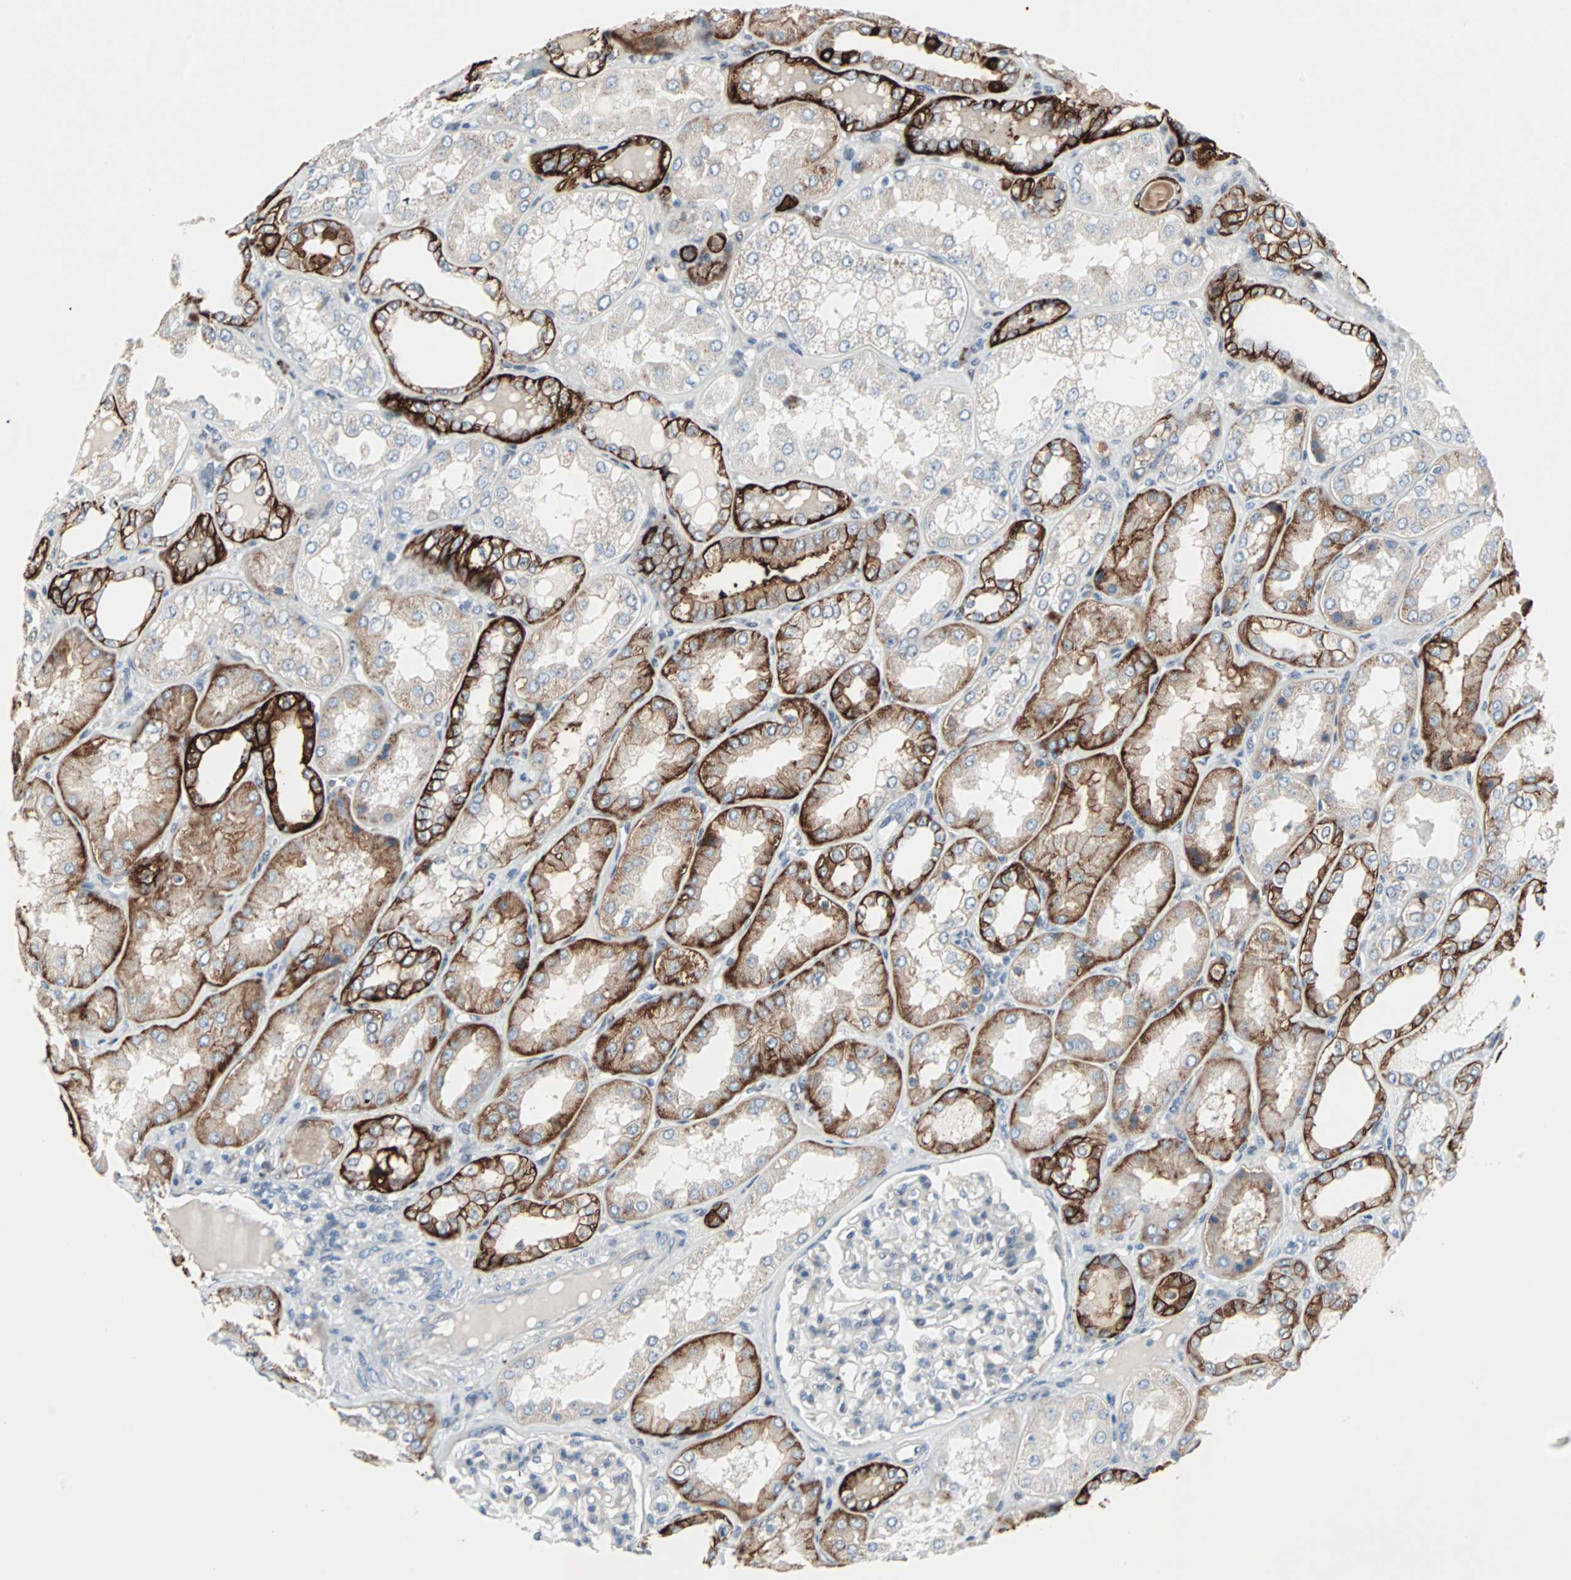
{"staining": {"intensity": "negative", "quantity": "none", "location": "none"}, "tissue": "kidney", "cell_type": "Cells in glomeruli", "image_type": "normal", "snomed": [{"axis": "morphology", "description": "Normal tissue, NOS"}, {"axis": "topography", "description": "Kidney"}], "caption": "Histopathology image shows no significant protein staining in cells in glomeruli of benign kidney. Brightfield microscopy of immunohistochemistry stained with DAB (3,3'-diaminobenzidine) (brown) and hematoxylin (blue), captured at high magnification.", "gene": "CAND2", "patient": {"sex": "female", "age": 56}}